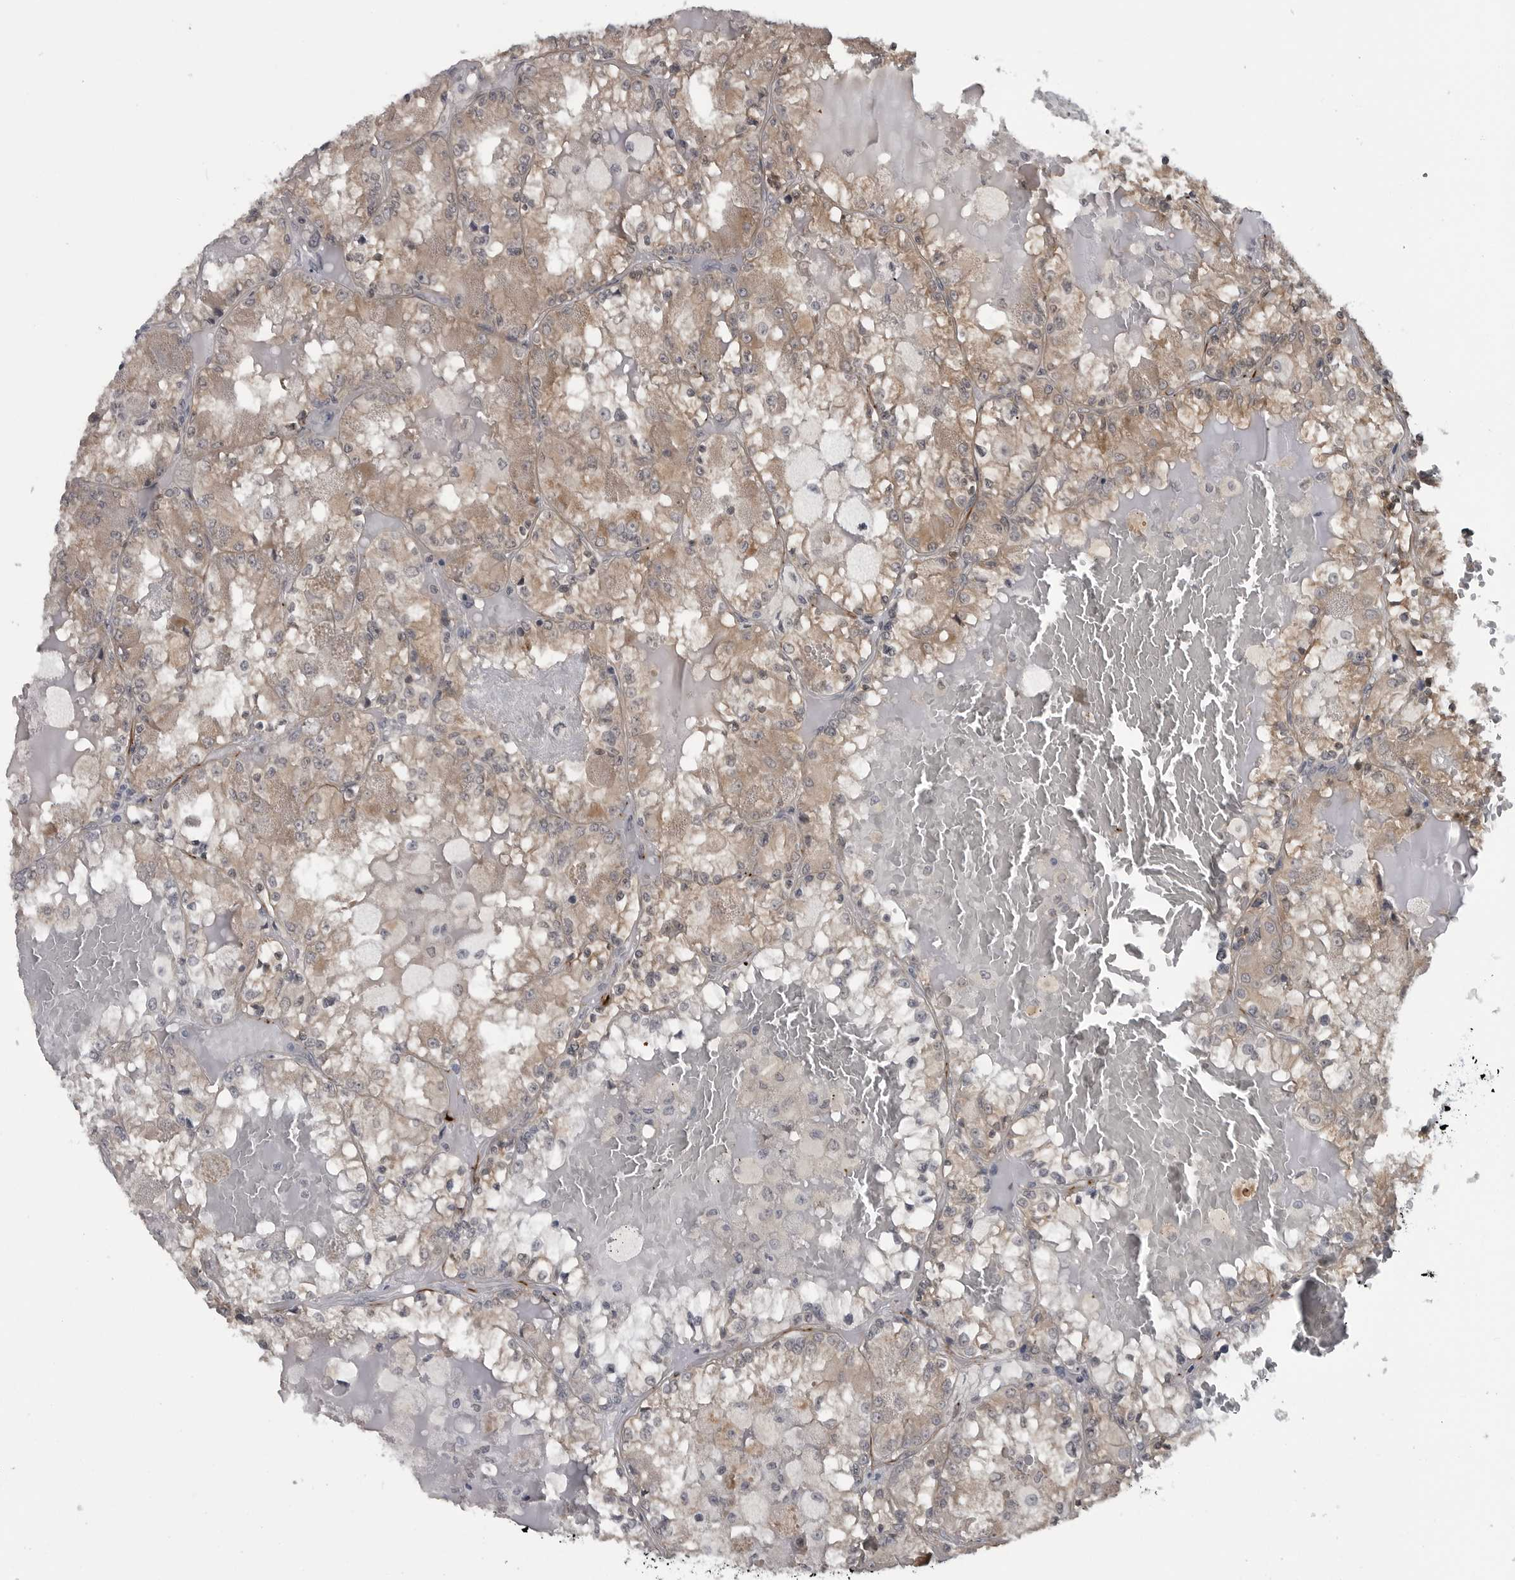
{"staining": {"intensity": "weak", "quantity": ">75%", "location": "cytoplasmic/membranous"}, "tissue": "renal cancer", "cell_type": "Tumor cells", "image_type": "cancer", "snomed": [{"axis": "morphology", "description": "Adenocarcinoma, NOS"}, {"axis": "topography", "description": "Kidney"}], "caption": "Protein staining exhibits weak cytoplasmic/membranous positivity in about >75% of tumor cells in renal cancer. (Brightfield microscopy of DAB IHC at high magnification).", "gene": "FAAP100", "patient": {"sex": "female", "age": 56}}